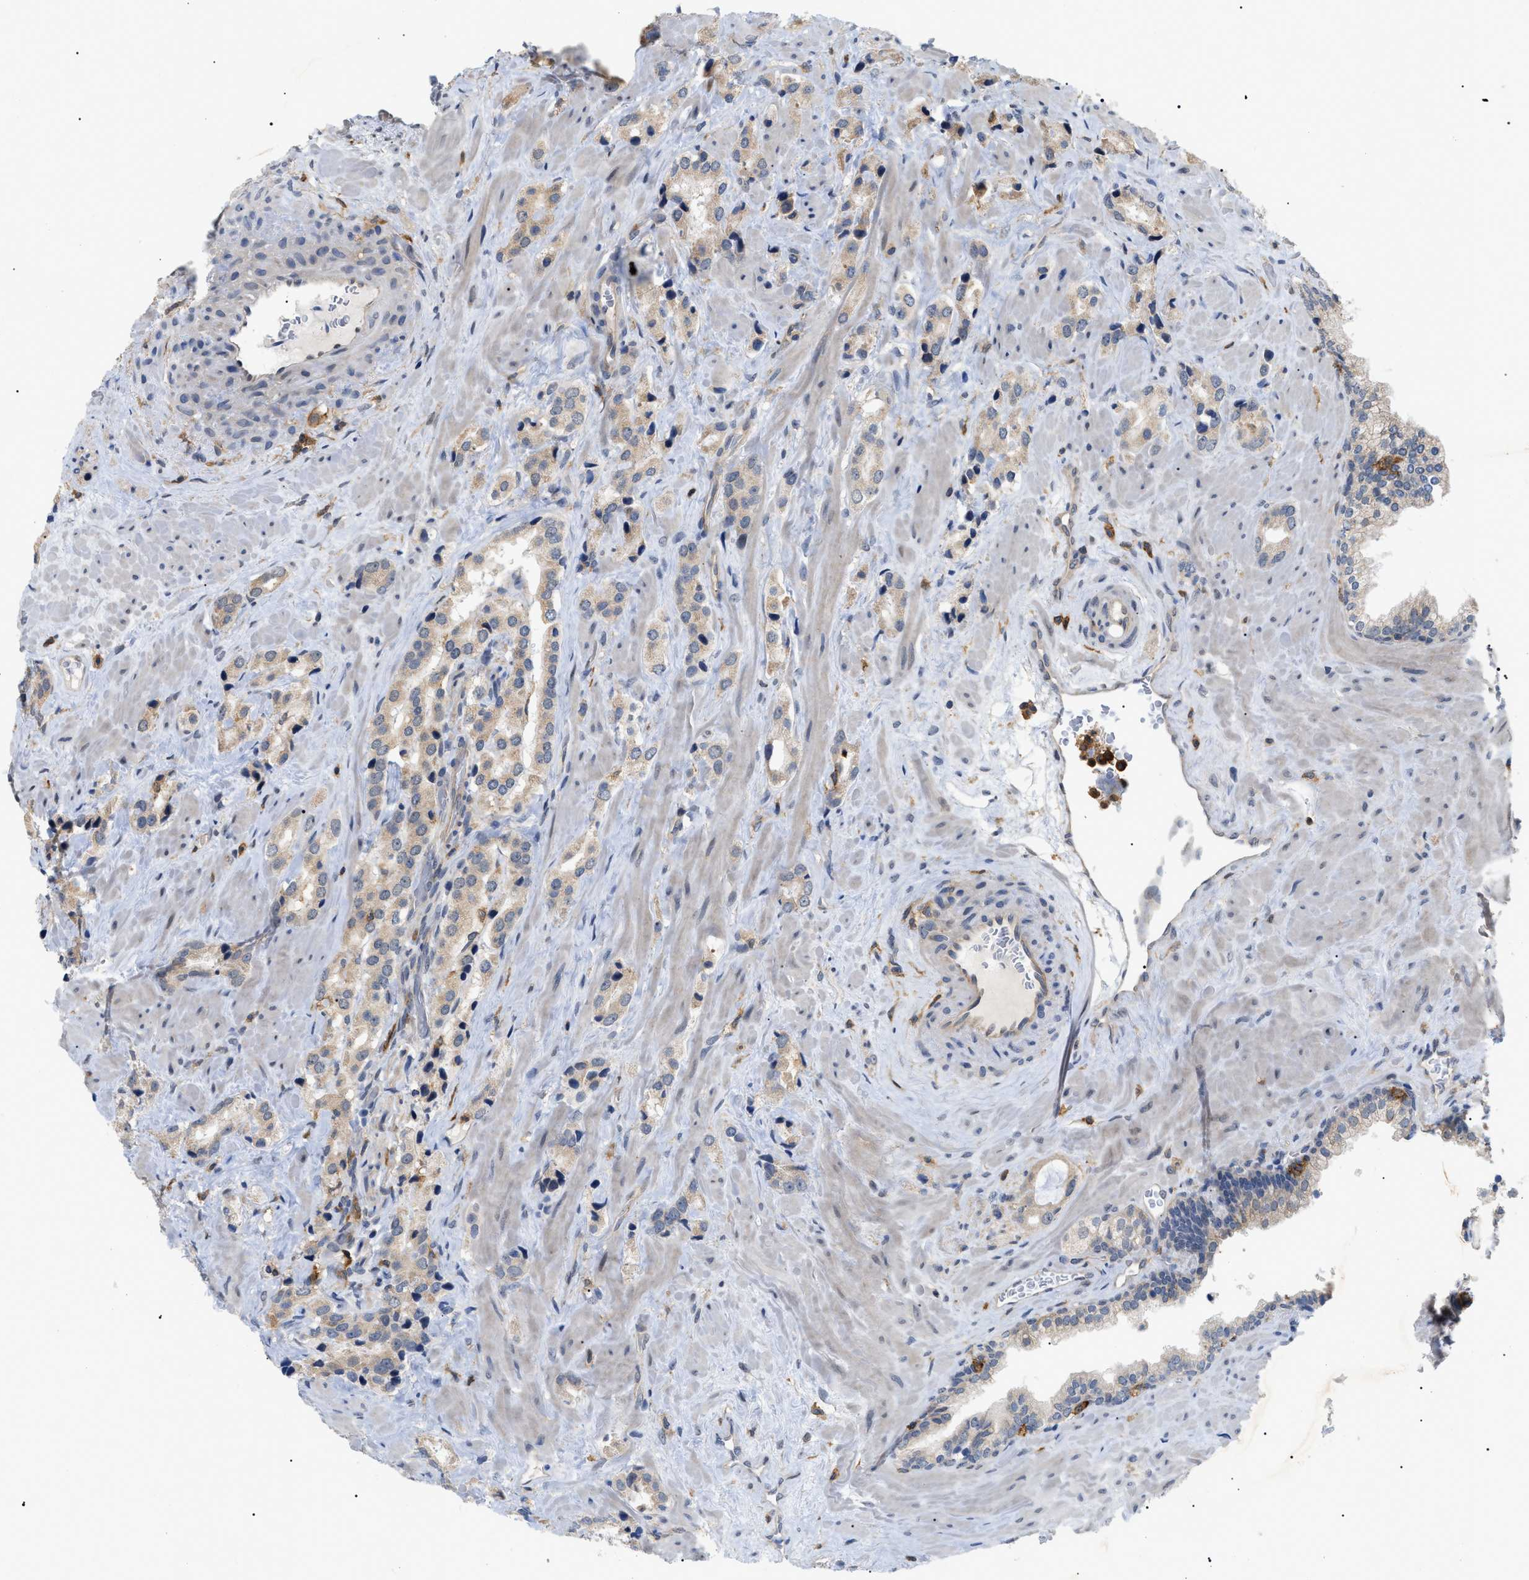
{"staining": {"intensity": "weak", "quantity": "<25%", "location": "cytoplasmic/membranous"}, "tissue": "prostate cancer", "cell_type": "Tumor cells", "image_type": "cancer", "snomed": [{"axis": "morphology", "description": "Adenocarcinoma, High grade"}, {"axis": "topography", "description": "Prostate"}], "caption": "An IHC micrograph of adenocarcinoma (high-grade) (prostate) is shown. There is no staining in tumor cells of adenocarcinoma (high-grade) (prostate).", "gene": "CD300A", "patient": {"sex": "male", "age": 64}}